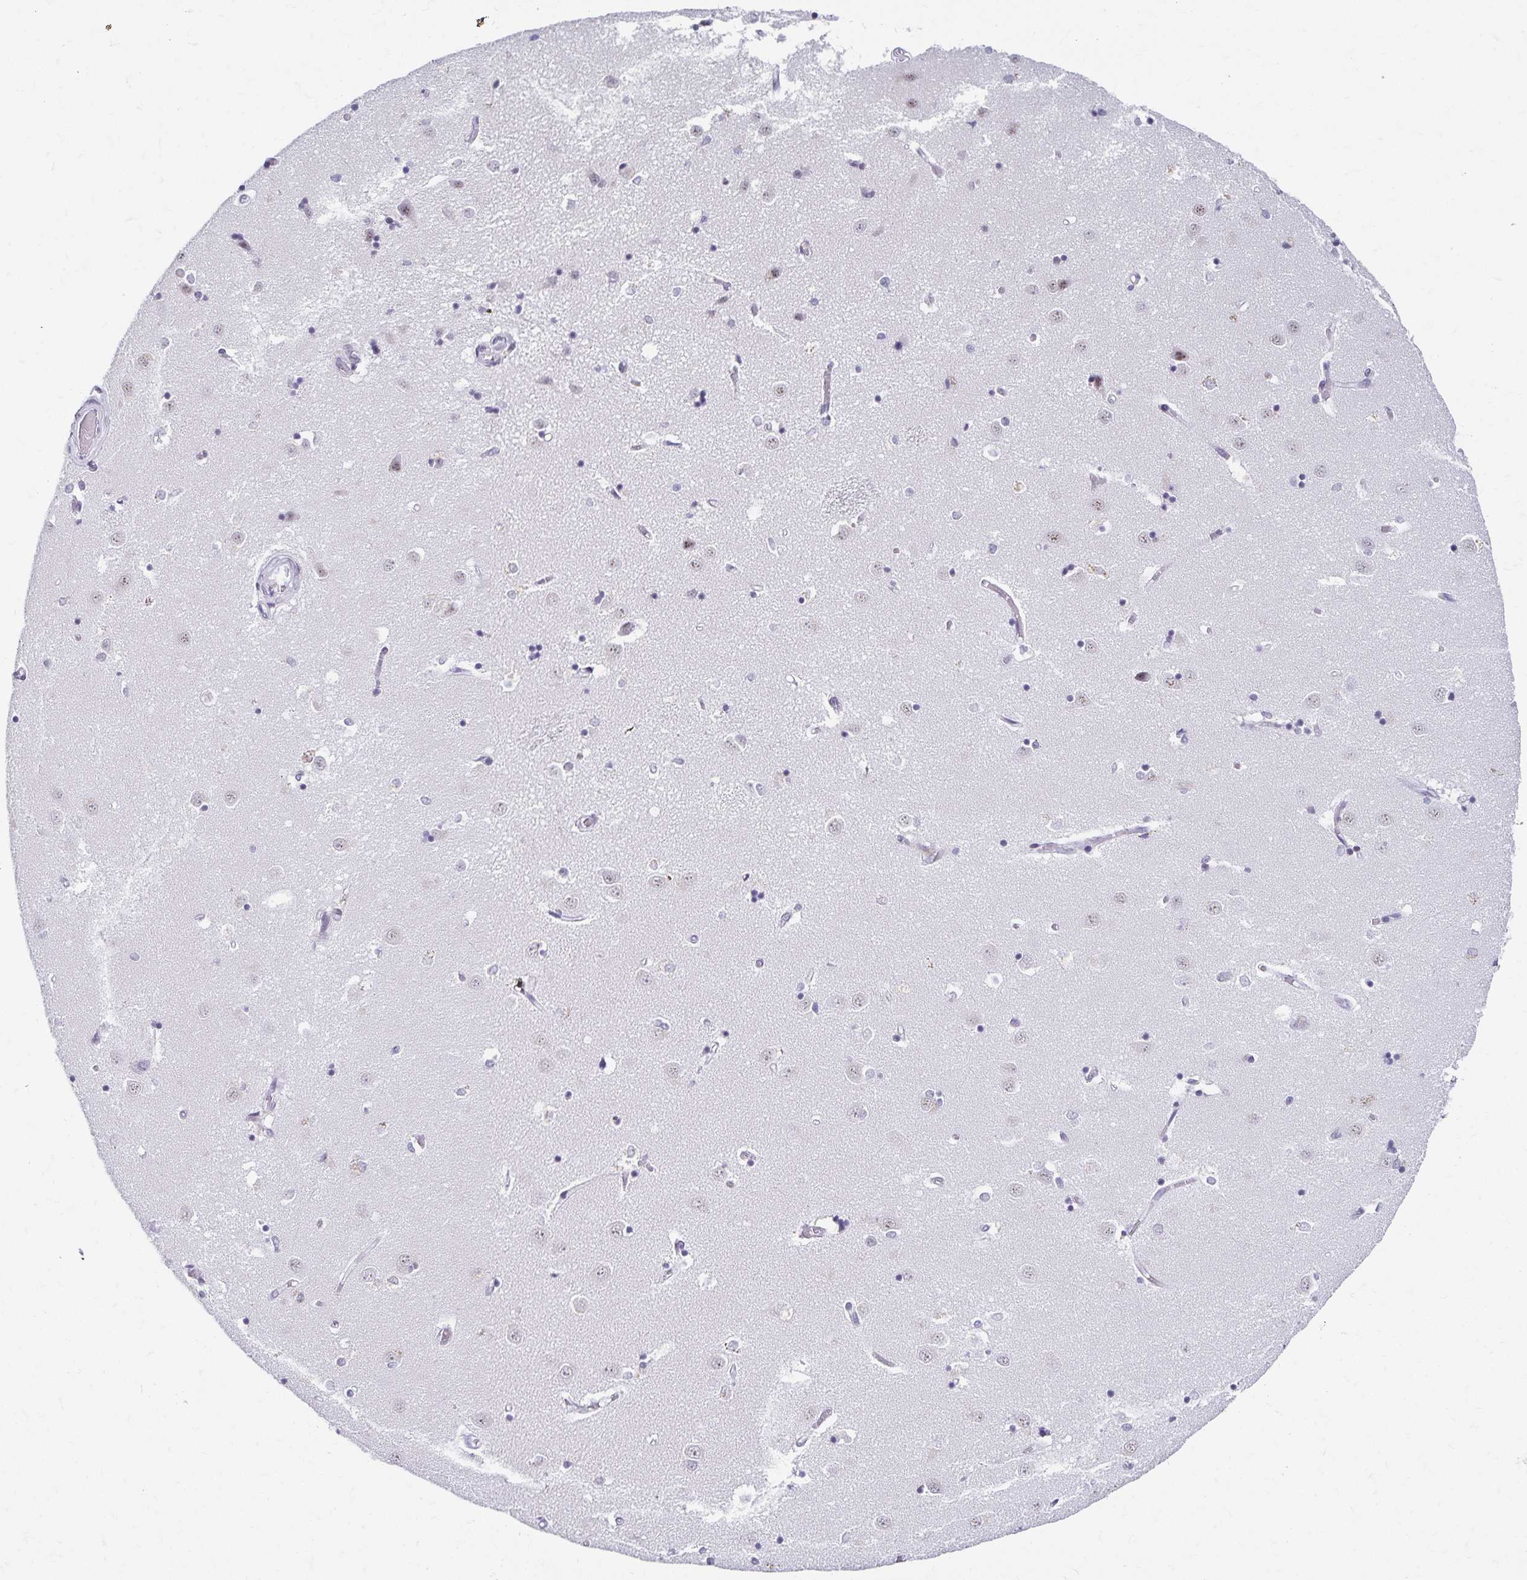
{"staining": {"intensity": "negative", "quantity": "none", "location": "none"}, "tissue": "caudate", "cell_type": "Glial cells", "image_type": "normal", "snomed": [{"axis": "morphology", "description": "Normal tissue, NOS"}, {"axis": "topography", "description": "Lateral ventricle wall"}], "caption": "This is an IHC photomicrograph of normal human caudate. There is no expression in glial cells.", "gene": "C20orf85", "patient": {"sex": "male", "age": 54}}